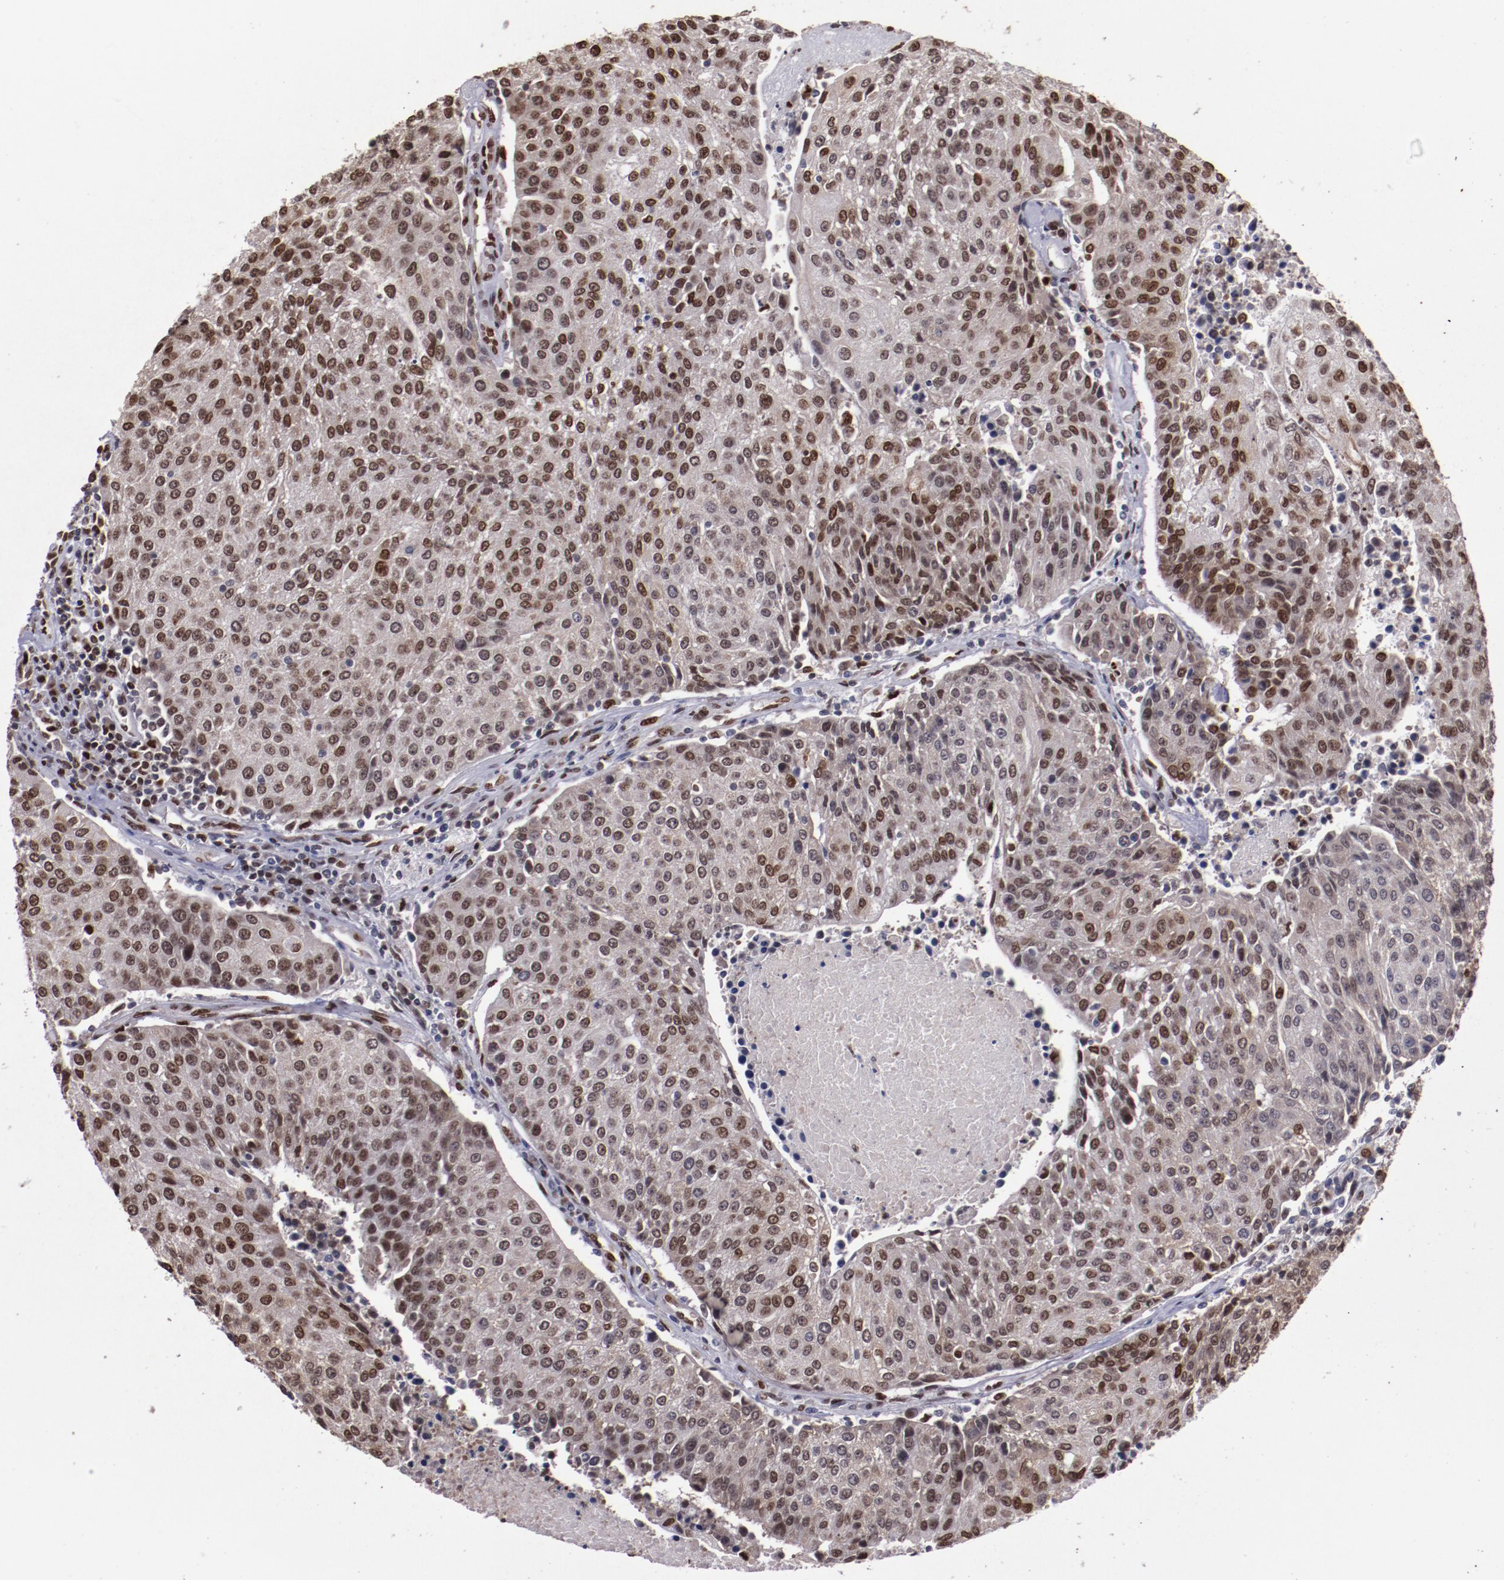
{"staining": {"intensity": "moderate", "quantity": "25%-75%", "location": "cytoplasmic/membranous,nuclear"}, "tissue": "urothelial cancer", "cell_type": "Tumor cells", "image_type": "cancer", "snomed": [{"axis": "morphology", "description": "Urothelial carcinoma, High grade"}, {"axis": "topography", "description": "Urinary bladder"}], "caption": "Approximately 25%-75% of tumor cells in human urothelial carcinoma (high-grade) reveal moderate cytoplasmic/membranous and nuclear protein positivity as visualized by brown immunohistochemical staining.", "gene": "APEX1", "patient": {"sex": "female", "age": 85}}